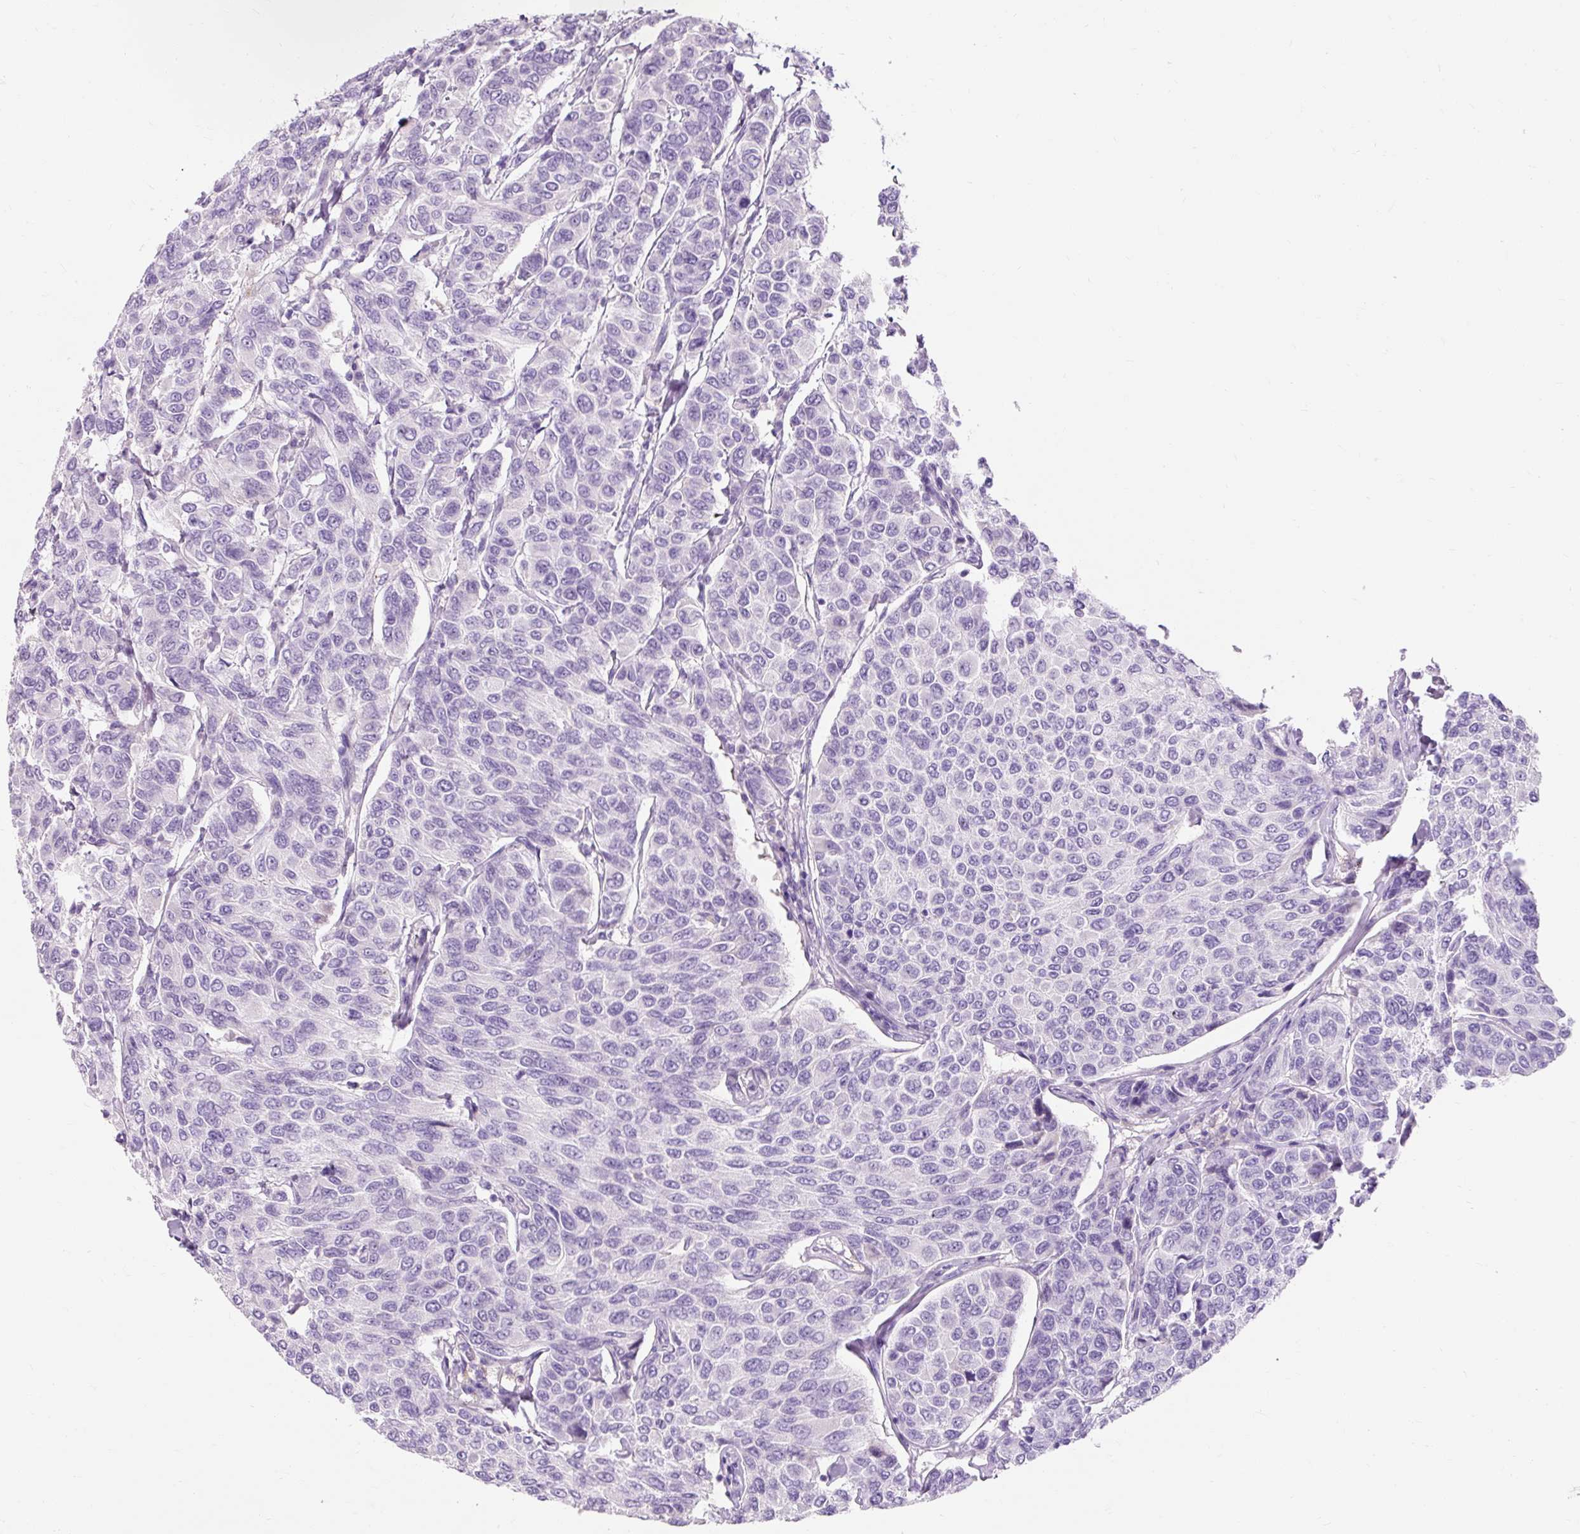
{"staining": {"intensity": "negative", "quantity": "none", "location": "none"}, "tissue": "breast cancer", "cell_type": "Tumor cells", "image_type": "cancer", "snomed": [{"axis": "morphology", "description": "Duct carcinoma"}, {"axis": "topography", "description": "Breast"}], "caption": "DAB immunohistochemical staining of human breast cancer exhibits no significant positivity in tumor cells. (DAB (3,3'-diaminobenzidine) immunohistochemistry, high magnification).", "gene": "CLDN25", "patient": {"sex": "female", "age": 55}}